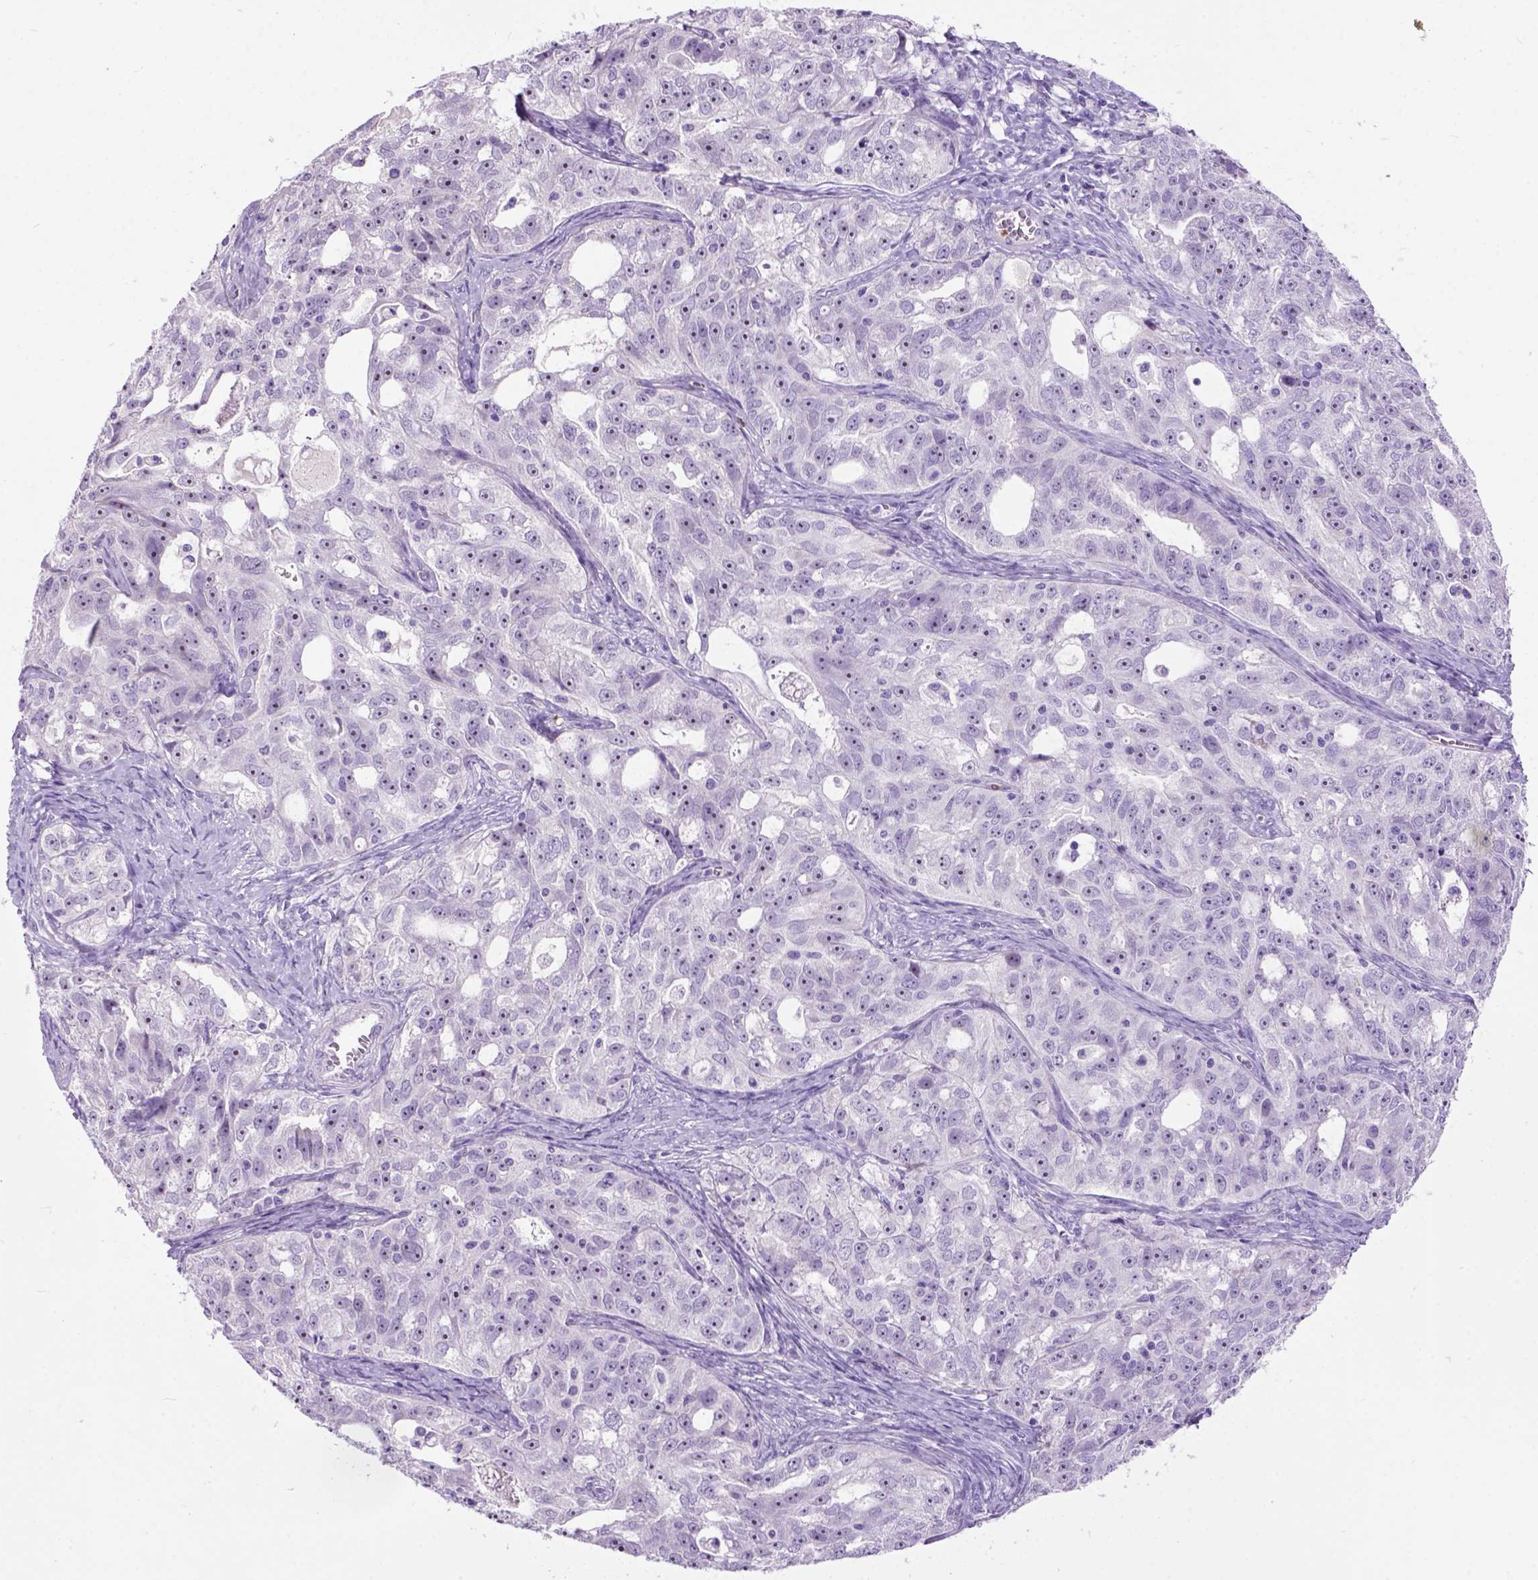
{"staining": {"intensity": "negative", "quantity": "none", "location": "none"}, "tissue": "ovarian cancer", "cell_type": "Tumor cells", "image_type": "cancer", "snomed": [{"axis": "morphology", "description": "Cystadenocarcinoma, serous, NOS"}, {"axis": "topography", "description": "Ovary"}], "caption": "An image of serous cystadenocarcinoma (ovarian) stained for a protein displays no brown staining in tumor cells.", "gene": "MAPT", "patient": {"sex": "female", "age": 51}}